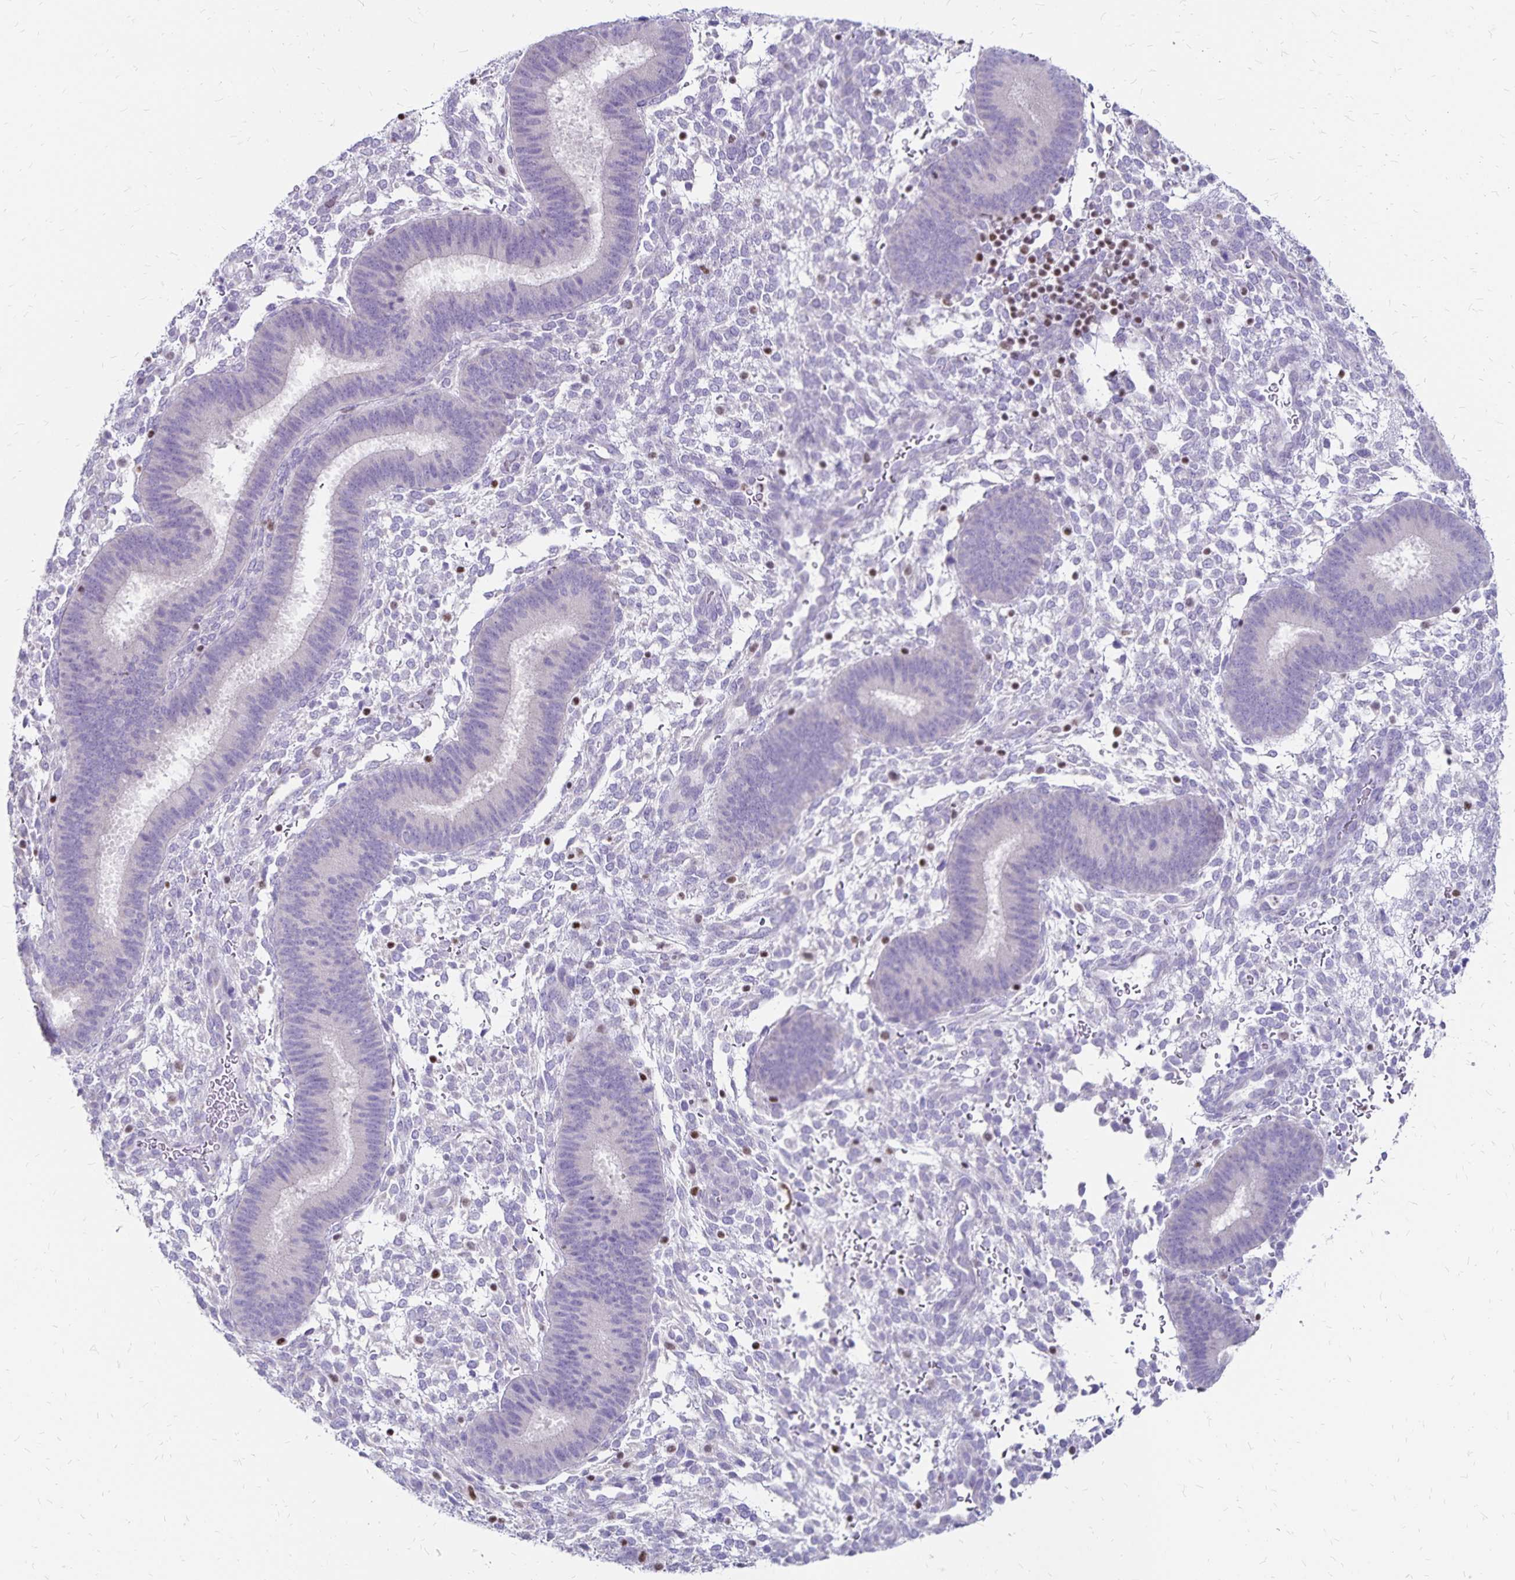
{"staining": {"intensity": "negative", "quantity": "none", "location": "none"}, "tissue": "endometrium", "cell_type": "Cells in endometrial stroma", "image_type": "normal", "snomed": [{"axis": "morphology", "description": "Normal tissue, NOS"}, {"axis": "topography", "description": "Endometrium"}], "caption": "Micrograph shows no significant protein positivity in cells in endometrial stroma of normal endometrium. The staining was performed using DAB (3,3'-diaminobenzidine) to visualize the protein expression in brown, while the nuclei were stained in blue with hematoxylin (Magnification: 20x).", "gene": "IKZF1", "patient": {"sex": "female", "age": 39}}